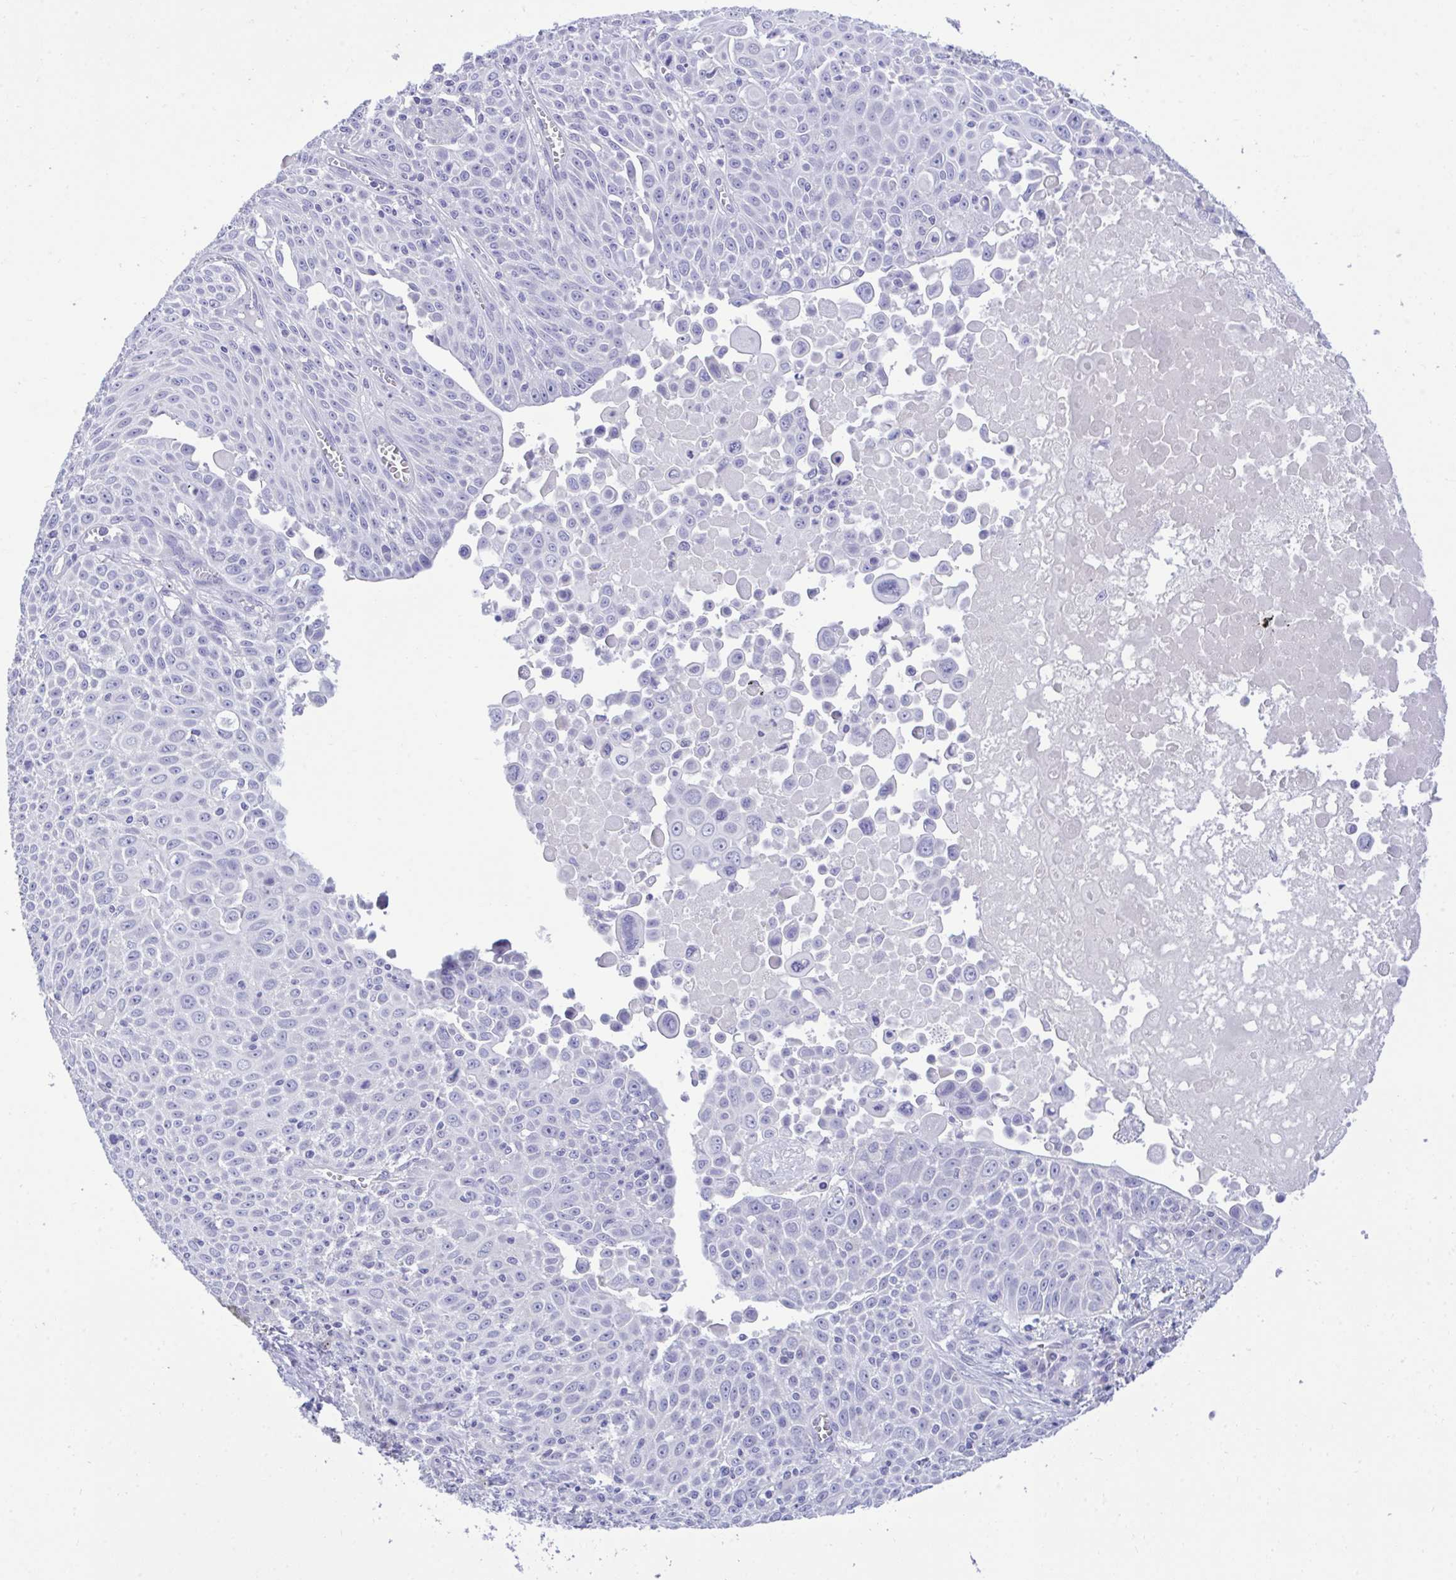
{"staining": {"intensity": "negative", "quantity": "none", "location": "none"}, "tissue": "lung cancer", "cell_type": "Tumor cells", "image_type": "cancer", "snomed": [{"axis": "morphology", "description": "Squamous cell carcinoma, NOS"}, {"axis": "morphology", "description": "Squamous cell carcinoma, metastatic, NOS"}, {"axis": "topography", "description": "Lymph node"}, {"axis": "topography", "description": "Lung"}], "caption": "Immunohistochemistry (IHC) image of human lung cancer stained for a protein (brown), which displays no positivity in tumor cells. (Stains: DAB (3,3'-diaminobenzidine) immunohistochemistry (IHC) with hematoxylin counter stain, Microscopy: brightfield microscopy at high magnification).", "gene": "PLEKHH1", "patient": {"sex": "female", "age": 62}}